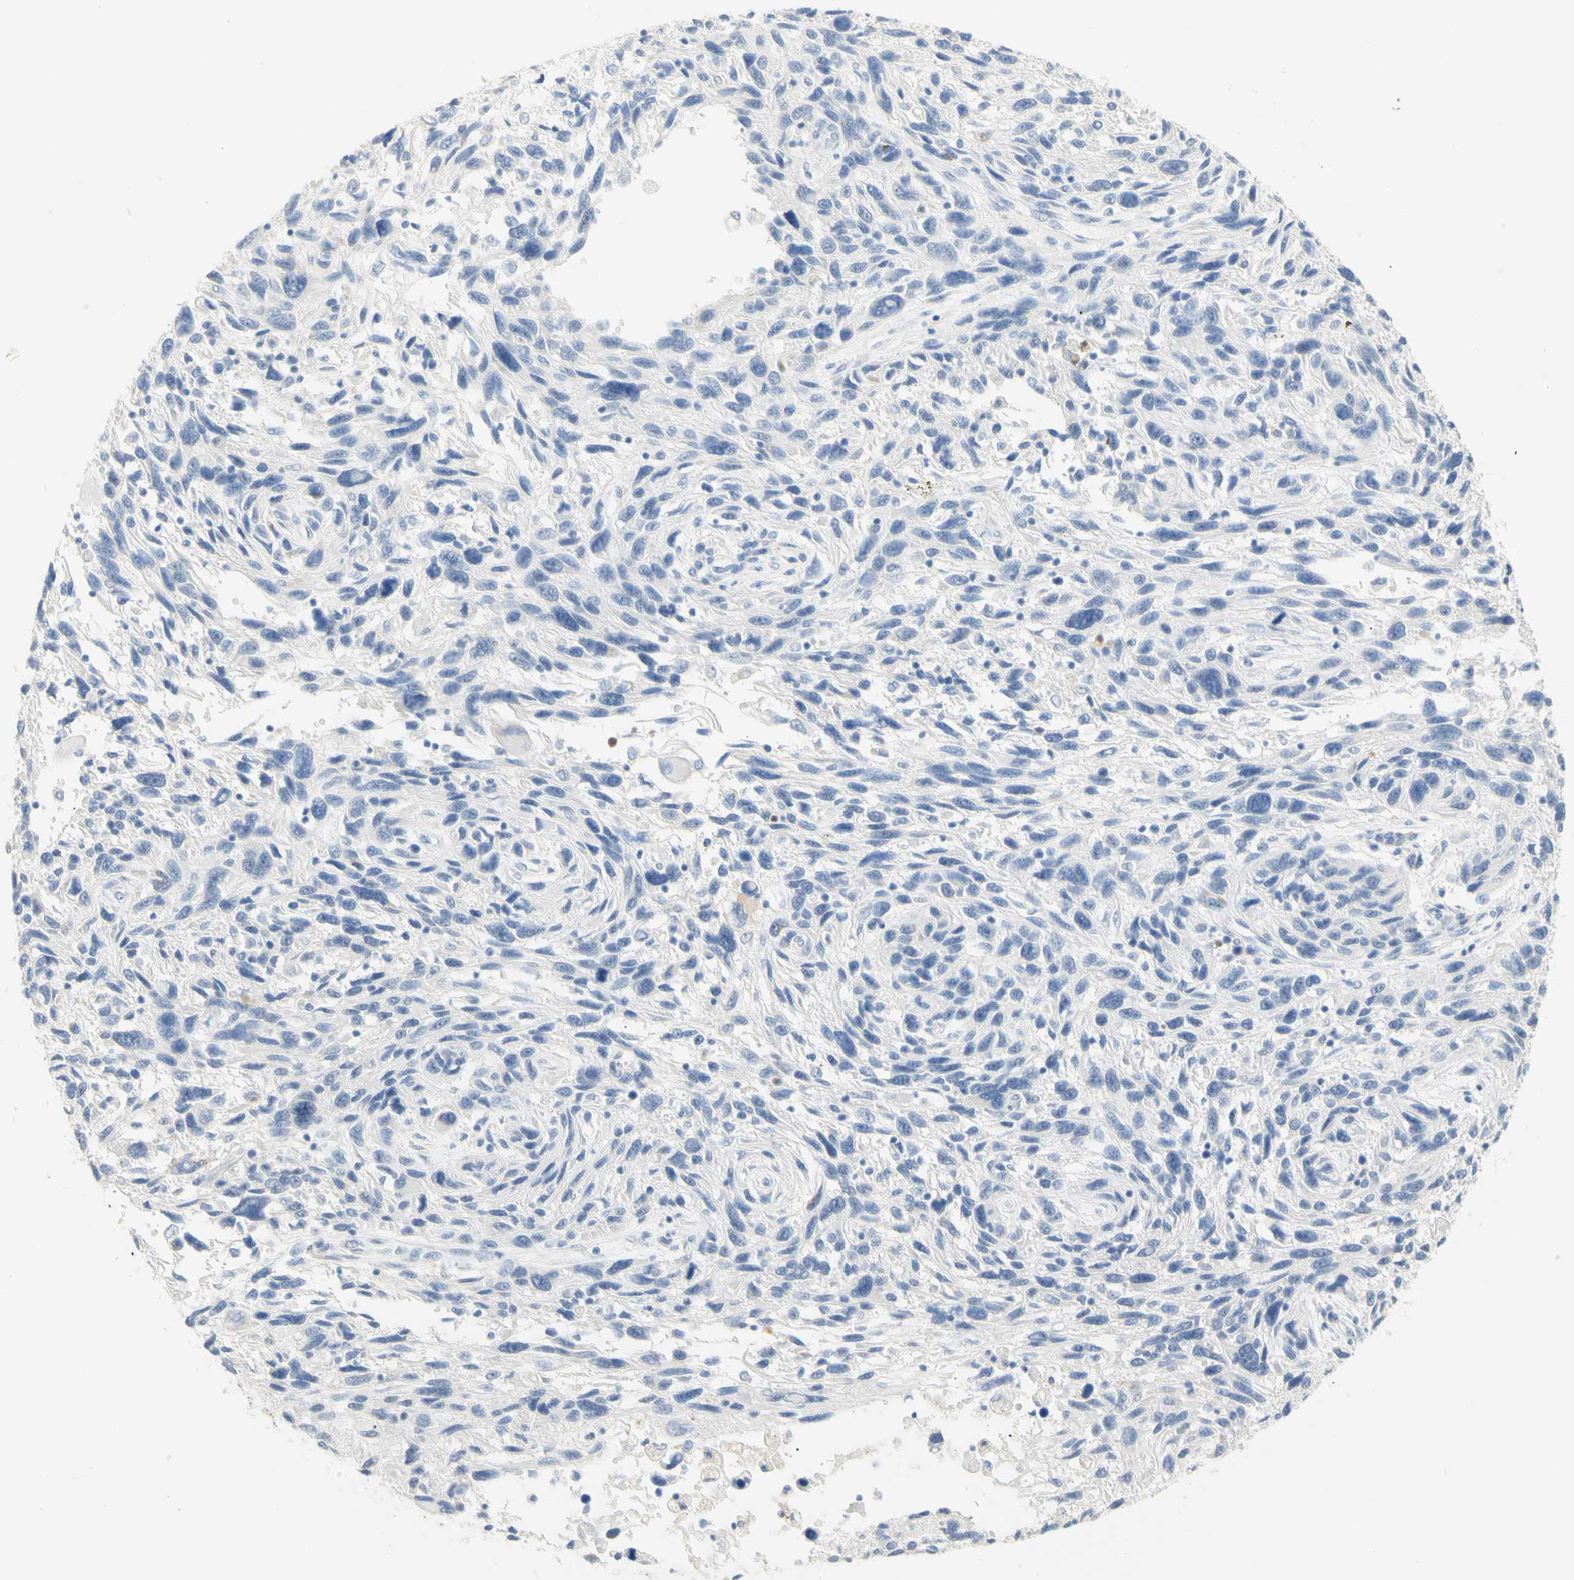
{"staining": {"intensity": "negative", "quantity": "none", "location": "none"}, "tissue": "melanoma", "cell_type": "Tumor cells", "image_type": "cancer", "snomed": [{"axis": "morphology", "description": "Malignant melanoma, NOS"}, {"axis": "topography", "description": "Skin"}], "caption": "Tumor cells are negative for brown protein staining in malignant melanoma. The staining is performed using DAB brown chromogen with nuclei counter-stained in using hematoxylin.", "gene": "B4GALNT3", "patient": {"sex": "male", "age": 53}}